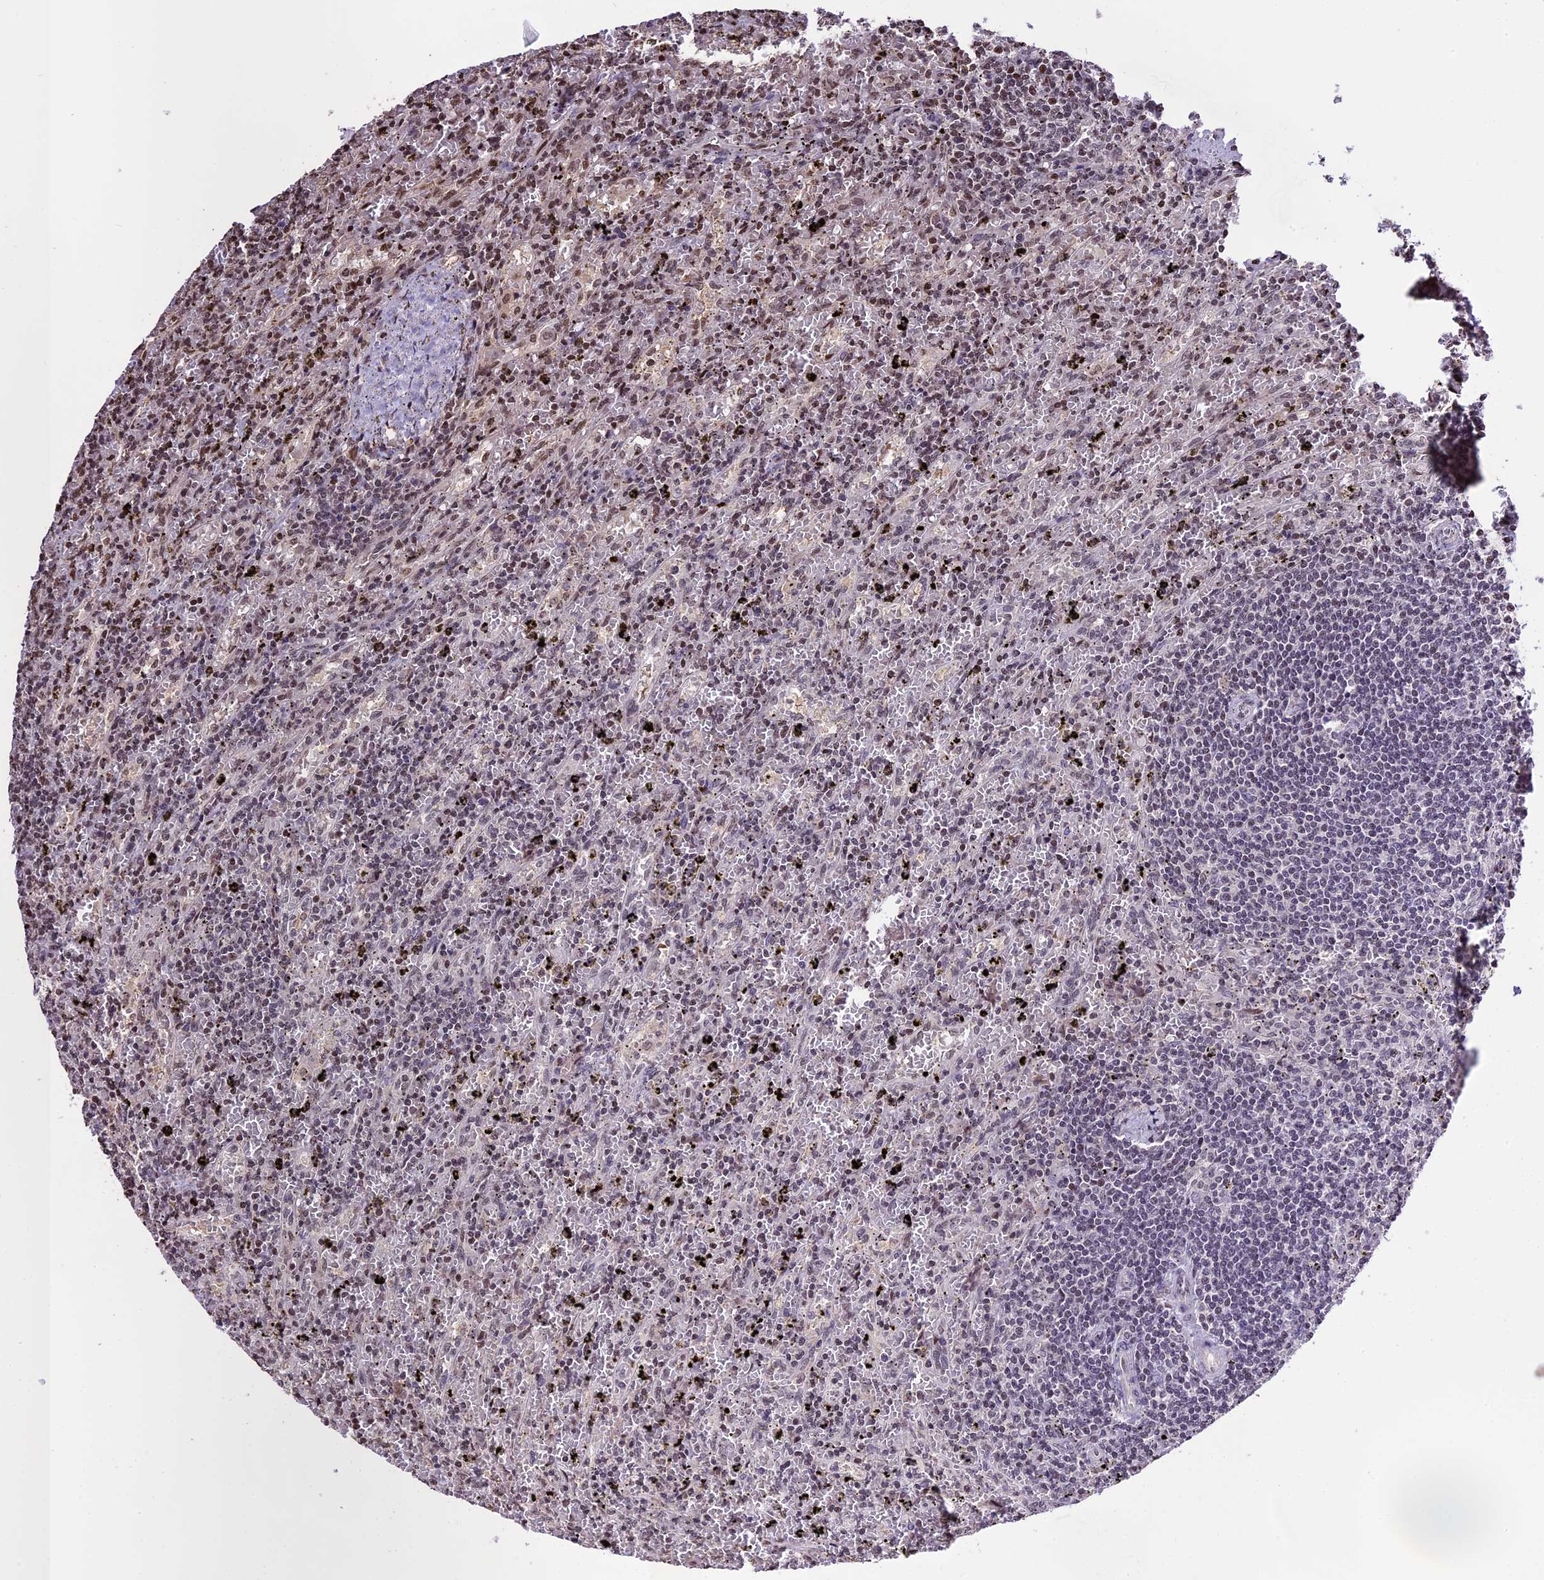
{"staining": {"intensity": "moderate", "quantity": "<25%", "location": "nuclear"}, "tissue": "lymphoma", "cell_type": "Tumor cells", "image_type": "cancer", "snomed": [{"axis": "morphology", "description": "Malignant lymphoma, non-Hodgkin's type, Low grade"}, {"axis": "topography", "description": "Spleen"}], "caption": "Low-grade malignant lymphoma, non-Hodgkin's type tissue reveals moderate nuclear expression in about <25% of tumor cells, visualized by immunohistochemistry. (IHC, brightfield microscopy, high magnification).", "gene": "POLR3E", "patient": {"sex": "male", "age": 76}}